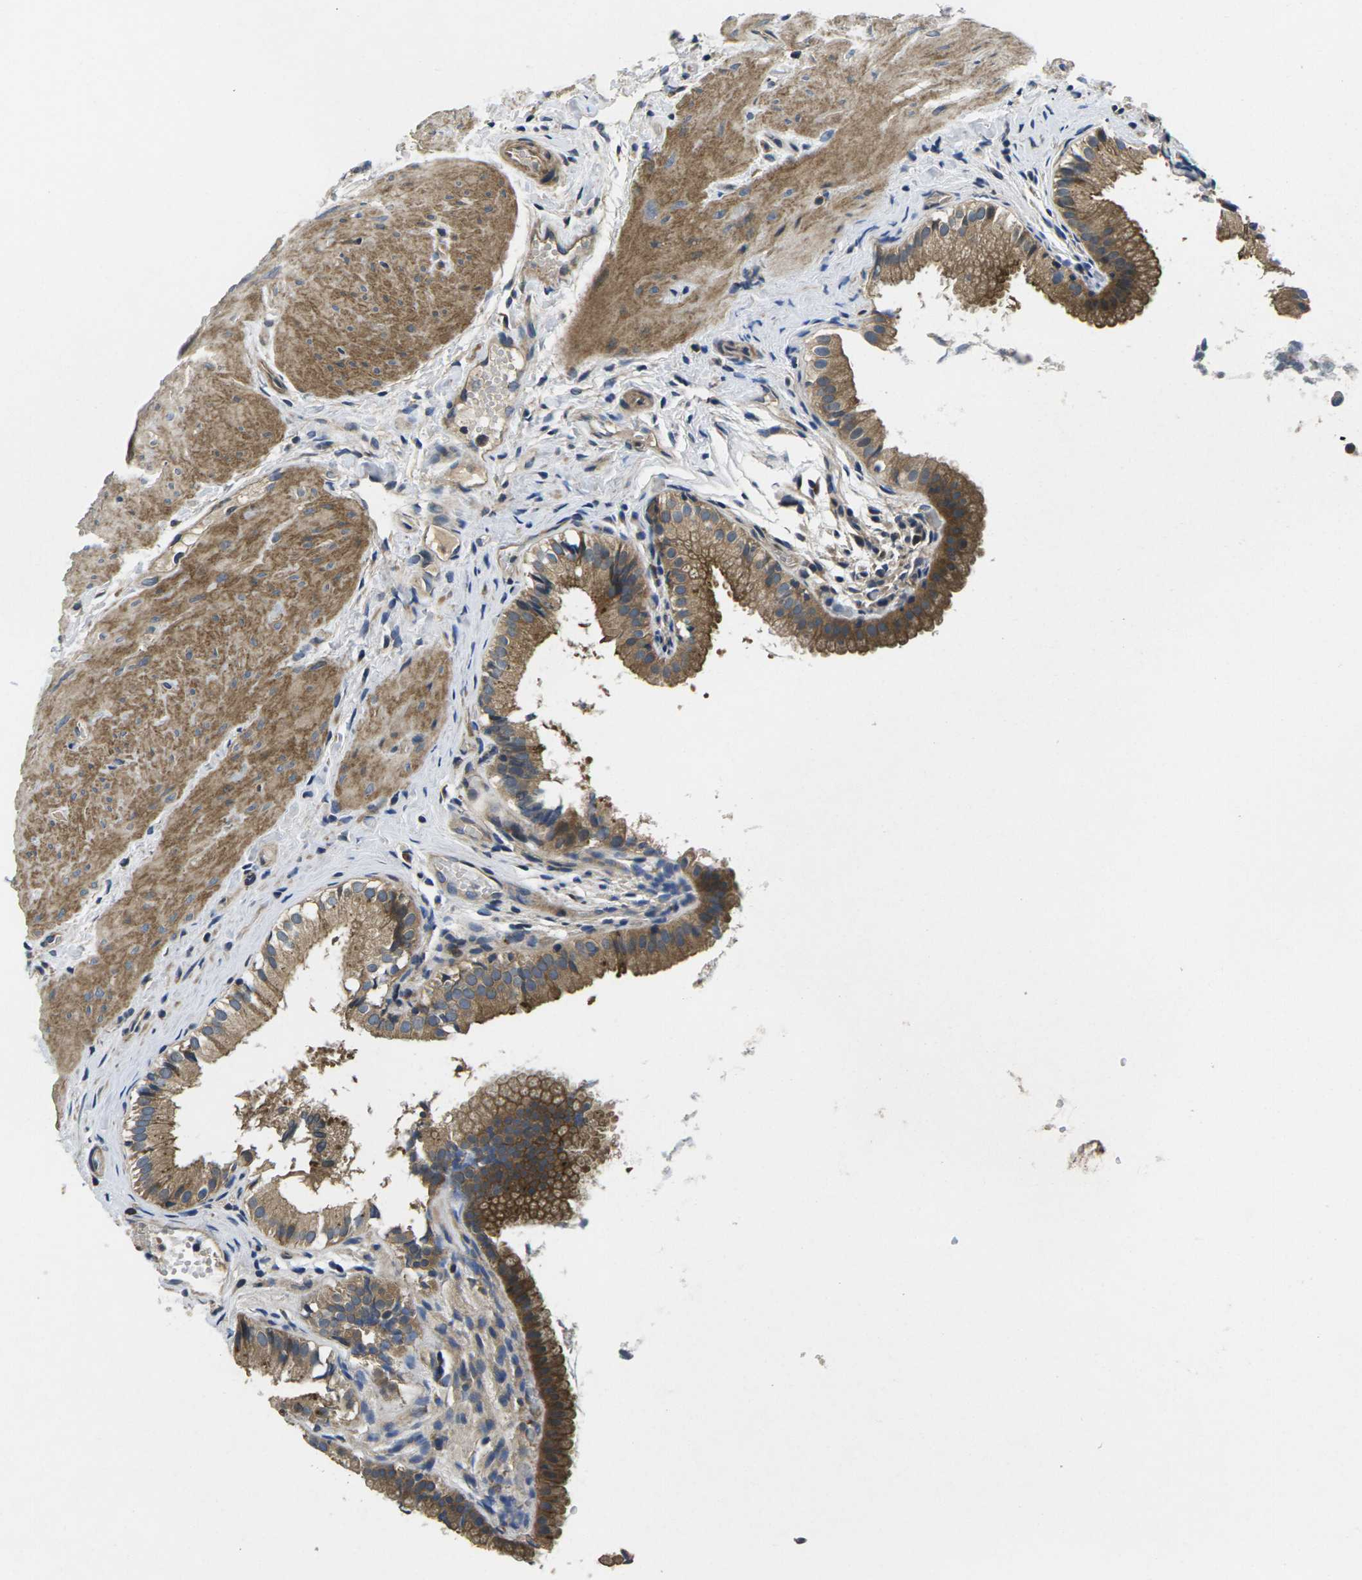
{"staining": {"intensity": "moderate", "quantity": ">75%", "location": "cytoplasmic/membranous"}, "tissue": "gallbladder", "cell_type": "Glandular cells", "image_type": "normal", "snomed": [{"axis": "morphology", "description": "Normal tissue, NOS"}, {"axis": "topography", "description": "Gallbladder"}], "caption": "Protein expression analysis of normal gallbladder shows moderate cytoplasmic/membranous expression in approximately >75% of glandular cells.", "gene": "PLCE1", "patient": {"sex": "female", "age": 26}}